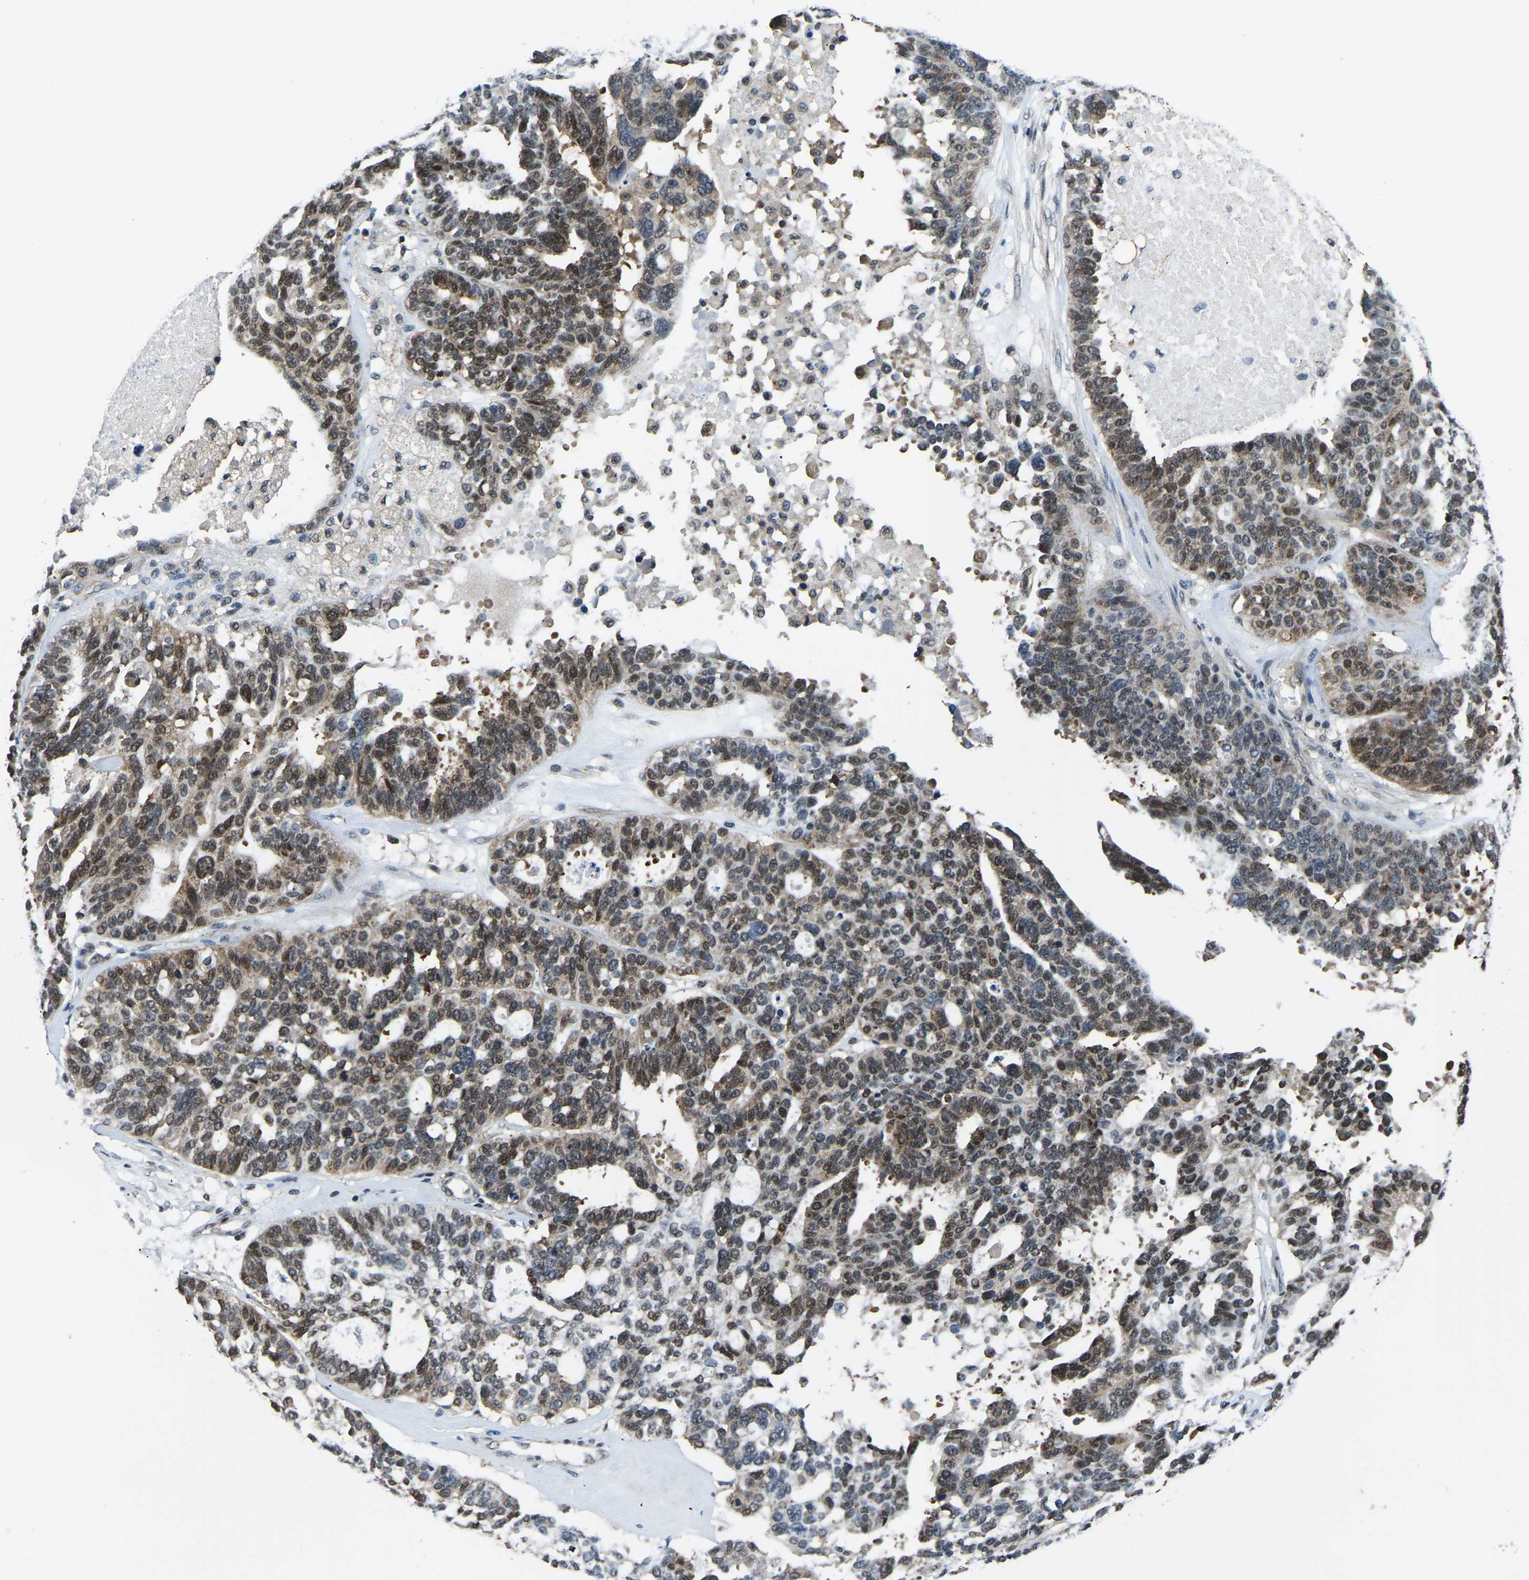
{"staining": {"intensity": "moderate", "quantity": ">75%", "location": "nuclear"}, "tissue": "ovarian cancer", "cell_type": "Tumor cells", "image_type": "cancer", "snomed": [{"axis": "morphology", "description": "Cystadenocarcinoma, serous, NOS"}, {"axis": "topography", "description": "Ovary"}], "caption": "Brown immunohistochemical staining in ovarian cancer shows moderate nuclear positivity in approximately >75% of tumor cells.", "gene": "DFFA", "patient": {"sex": "female", "age": 59}}